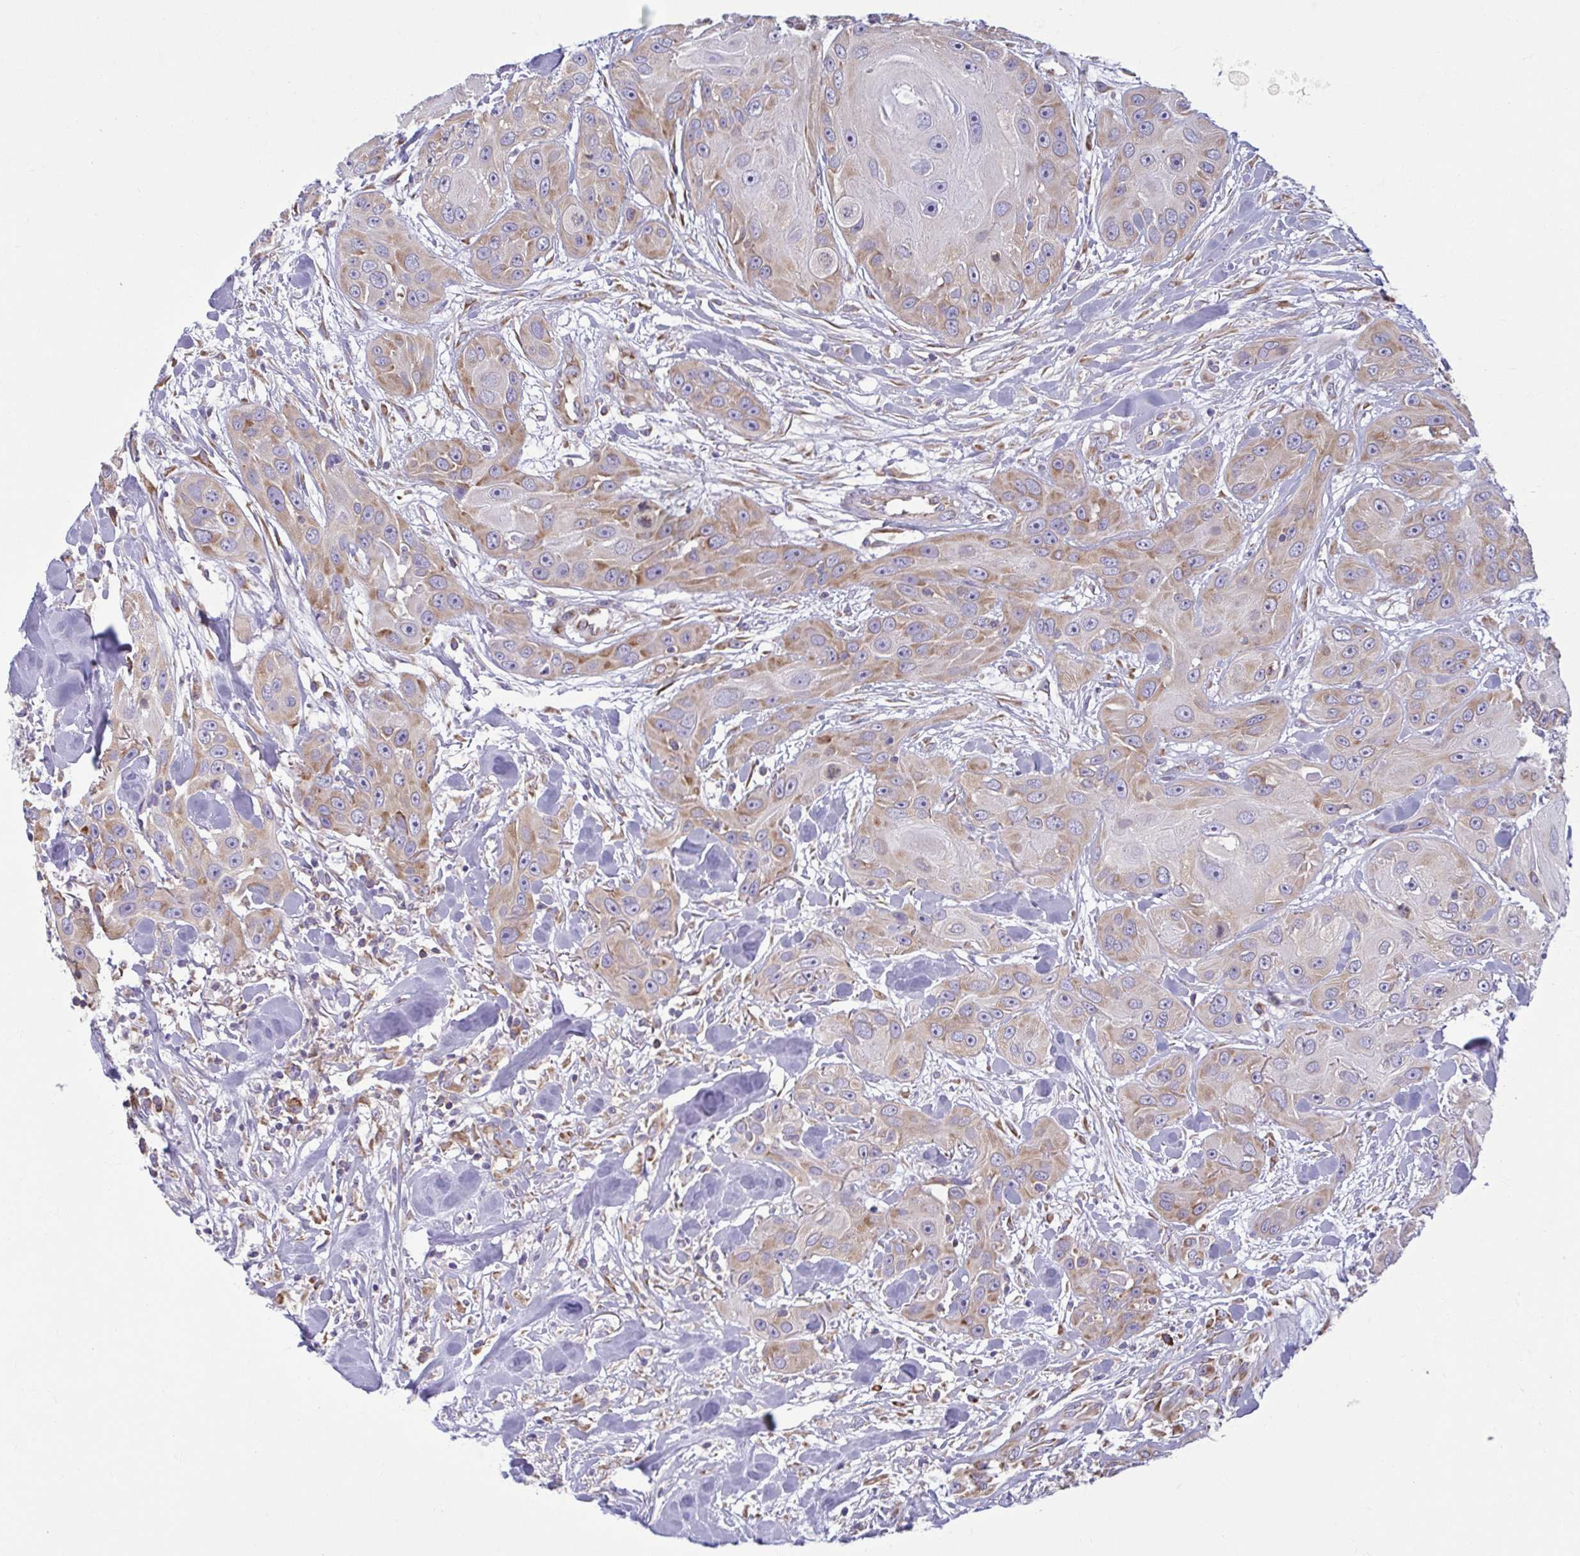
{"staining": {"intensity": "moderate", "quantity": "25%-75%", "location": "cytoplasmic/membranous"}, "tissue": "head and neck cancer", "cell_type": "Tumor cells", "image_type": "cancer", "snomed": [{"axis": "morphology", "description": "Squamous cell carcinoma, NOS"}, {"axis": "topography", "description": "Oral tissue"}, {"axis": "topography", "description": "Head-Neck"}], "caption": "A photomicrograph showing moderate cytoplasmic/membranous expression in about 25%-75% of tumor cells in head and neck cancer, as visualized by brown immunohistochemical staining.", "gene": "RPS16", "patient": {"sex": "male", "age": 77}}